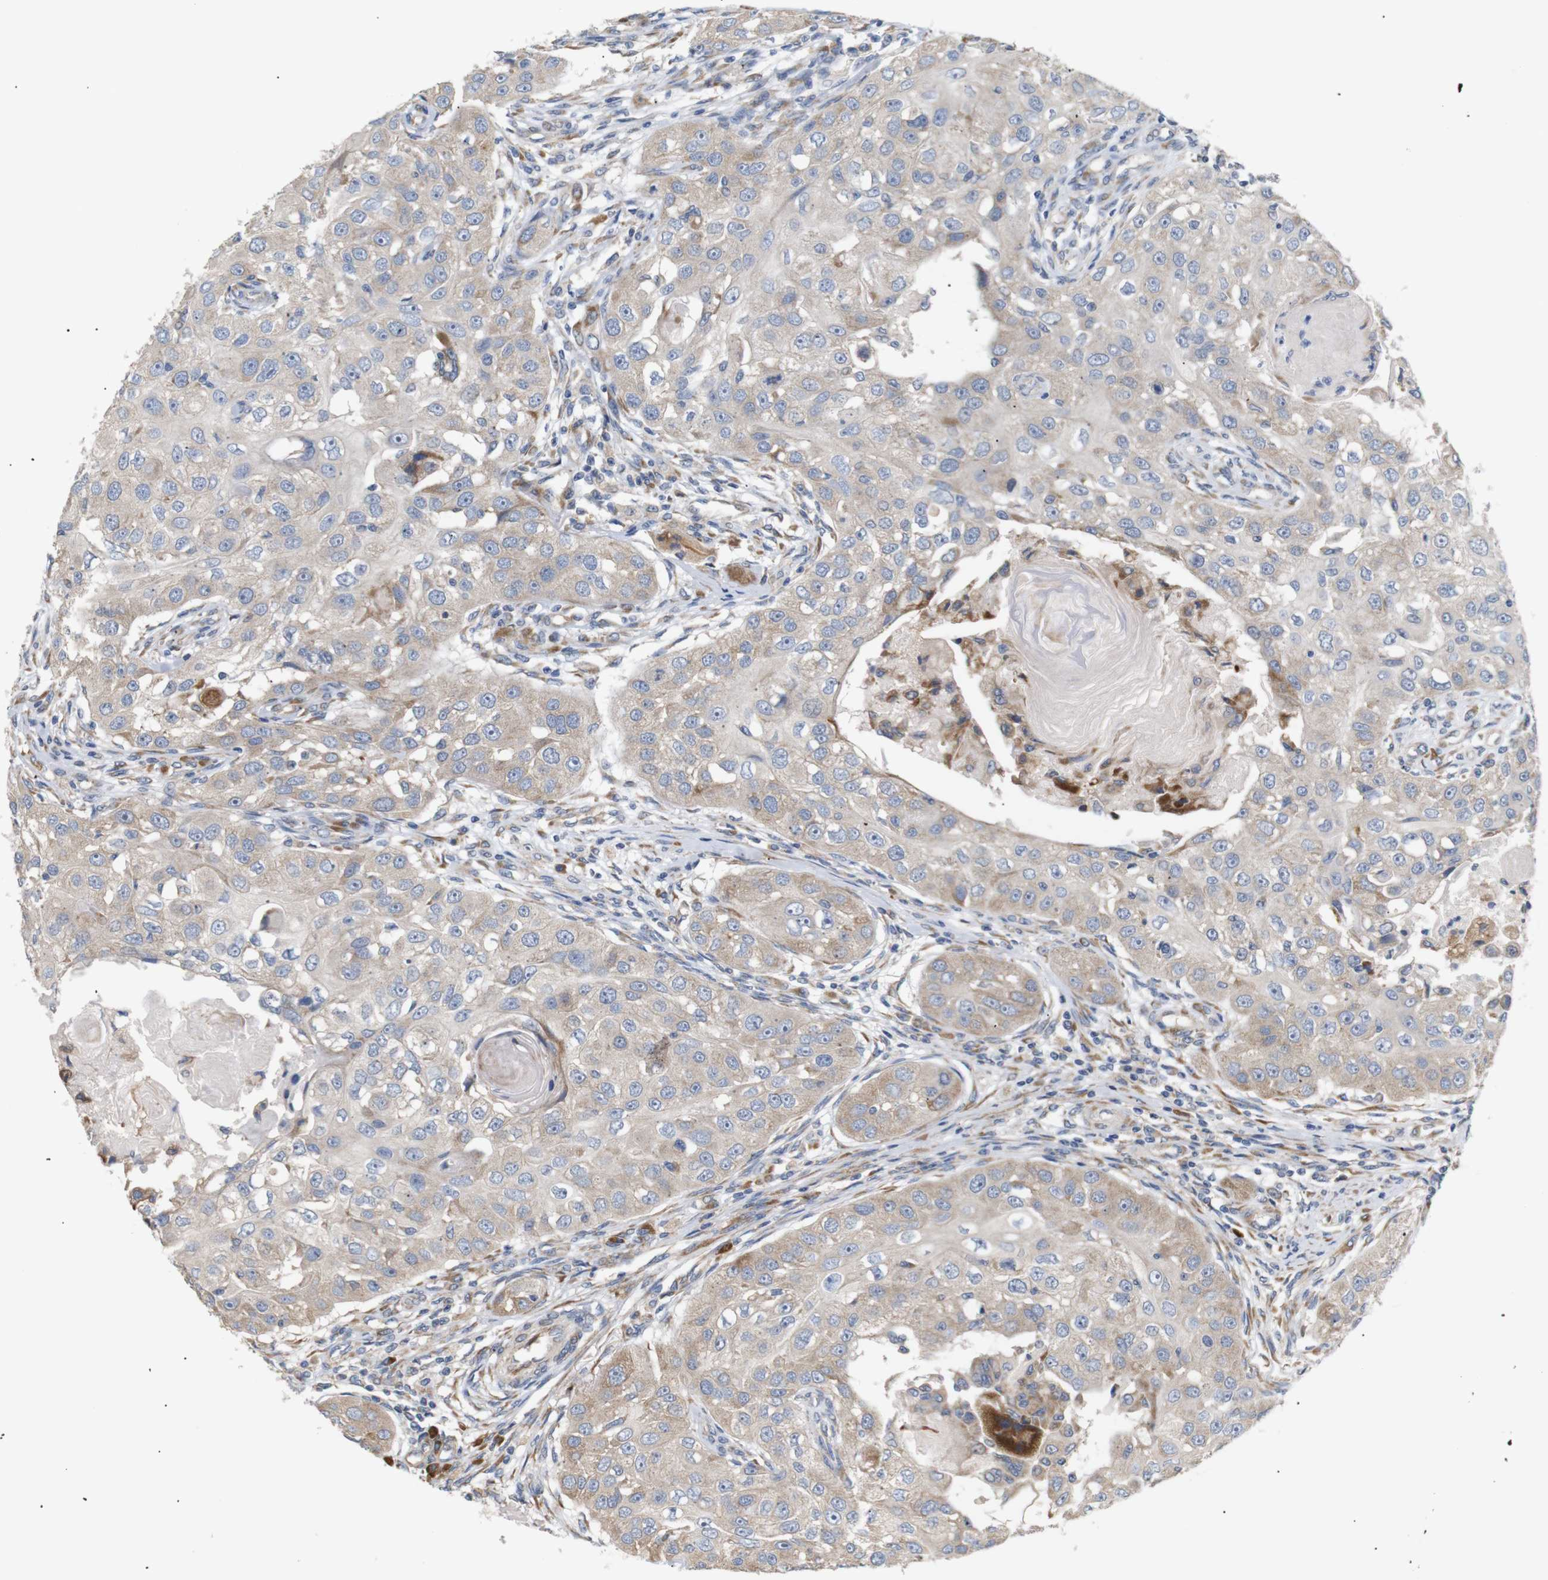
{"staining": {"intensity": "negative", "quantity": "none", "location": "none"}, "tissue": "head and neck cancer", "cell_type": "Tumor cells", "image_type": "cancer", "snomed": [{"axis": "morphology", "description": "Normal tissue, NOS"}, {"axis": "morphology", "description": "Squamous cell carcinoma, NOS"}, {"axis": "topography", "description": "Skeletal muscle"}, {"axis": "topography", "description": "Head-Neck"}], "caption": "A high-resolution micrograph shows immunohistochemistry (IHC) staining of squamous cell carcinoma (head and neck), which shows no significant expression in tumor cells.", "gene": "TRIM5", "patient": {"sex": "male", "age": 51}}